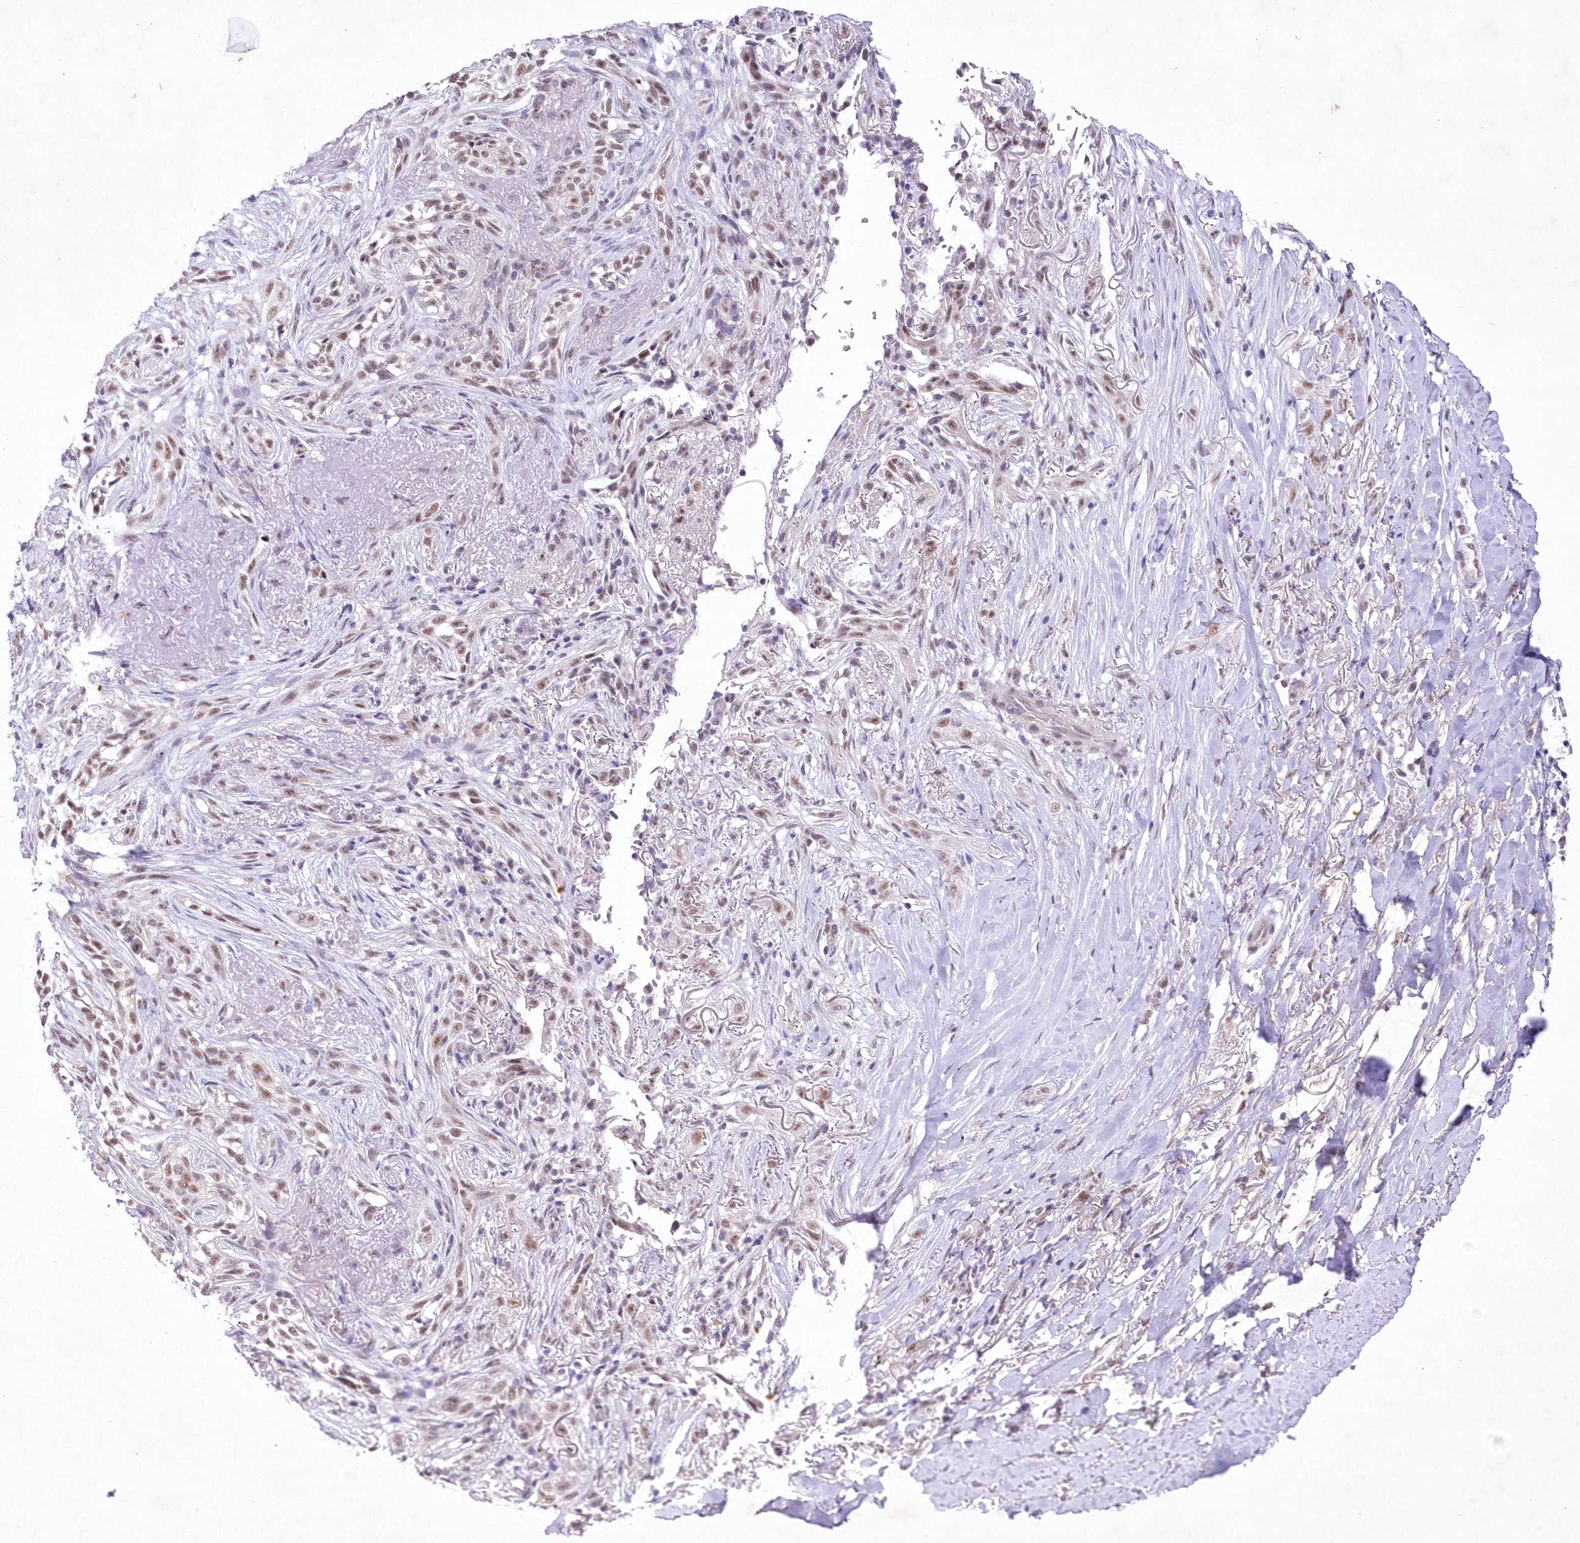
{"staining": {"intensity": "negative", "quantity": "none", "location": "none"}, "tissue": "adipose tissue", "cell_type": "Adipocytes", "image_type": "normal", "snomed": [{"axis": "morphology", "description": "Normal tissue, NOS"}, {"axis": "morphology", "description": "Basal cell carcinoma"}, {"axis": "topography", "description": "Skin"}], "caption": "DAB immunohistochemical staining of unremarkable adipose tissue reveals no significant positivity in adipocytes. (DAB IHC visualized using brightfield microscopy, high magnification).", "gene": "ENSG00000275740", "patient": {"sex": "female", "age": 89}}